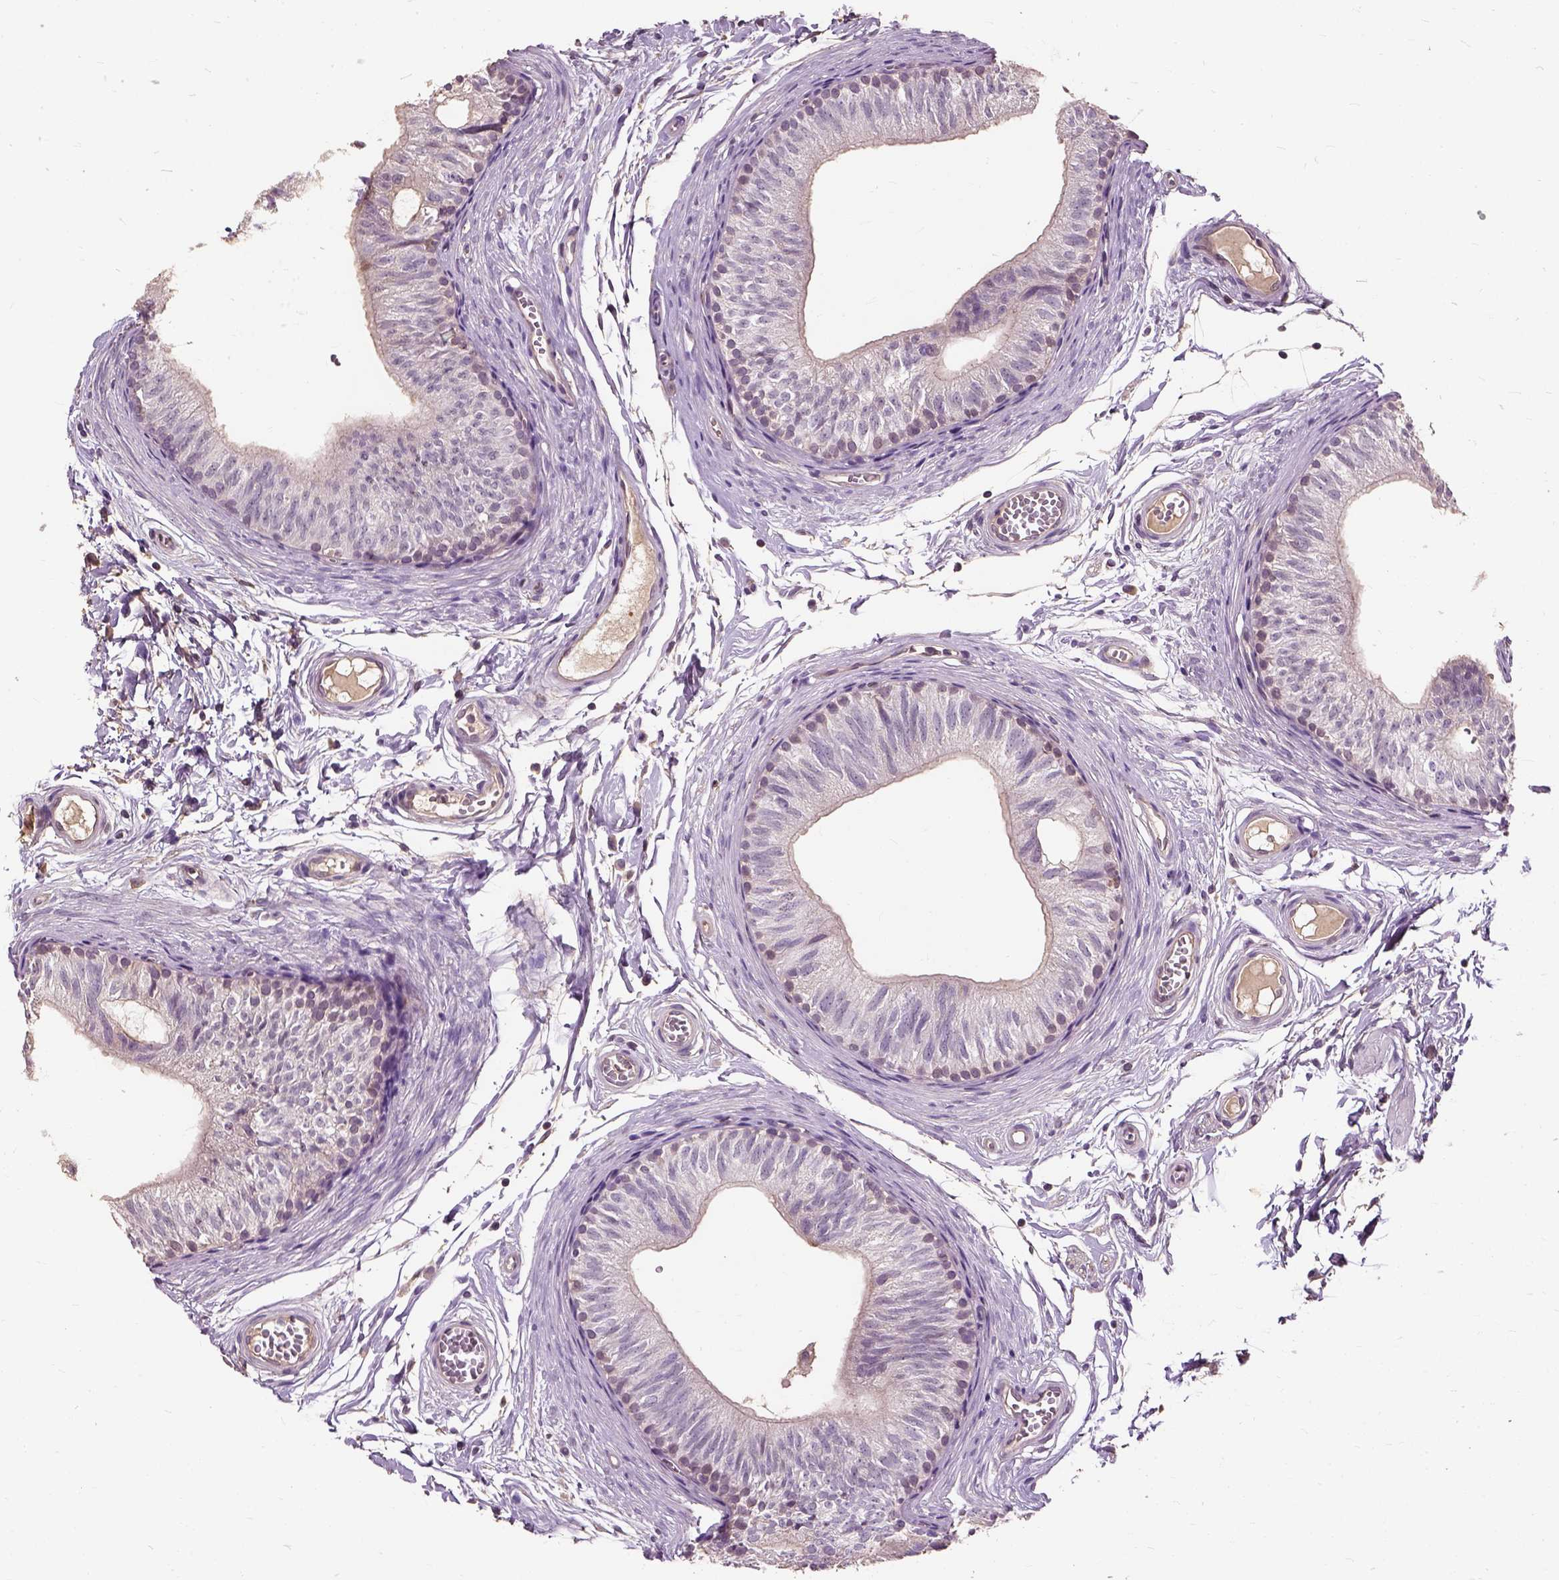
{"staining": {"intensity": "negative", "quantity": "none", "location": "none"}, "tissue": "epididymis", "cell_type": "Glandular cells", "image_type": "normal", "snomed": [{"axis": "morphology", "description": "Normal tissue, NOS"}, {"axis": "topography", "description": "Epididymis"}], "caption": "Immunohistochemical staining of unremarkable epididymis exhibits no significant positivity in glandular cells.", "gene": "PEA15", "patient": {"sex": "male", "age": 22}}